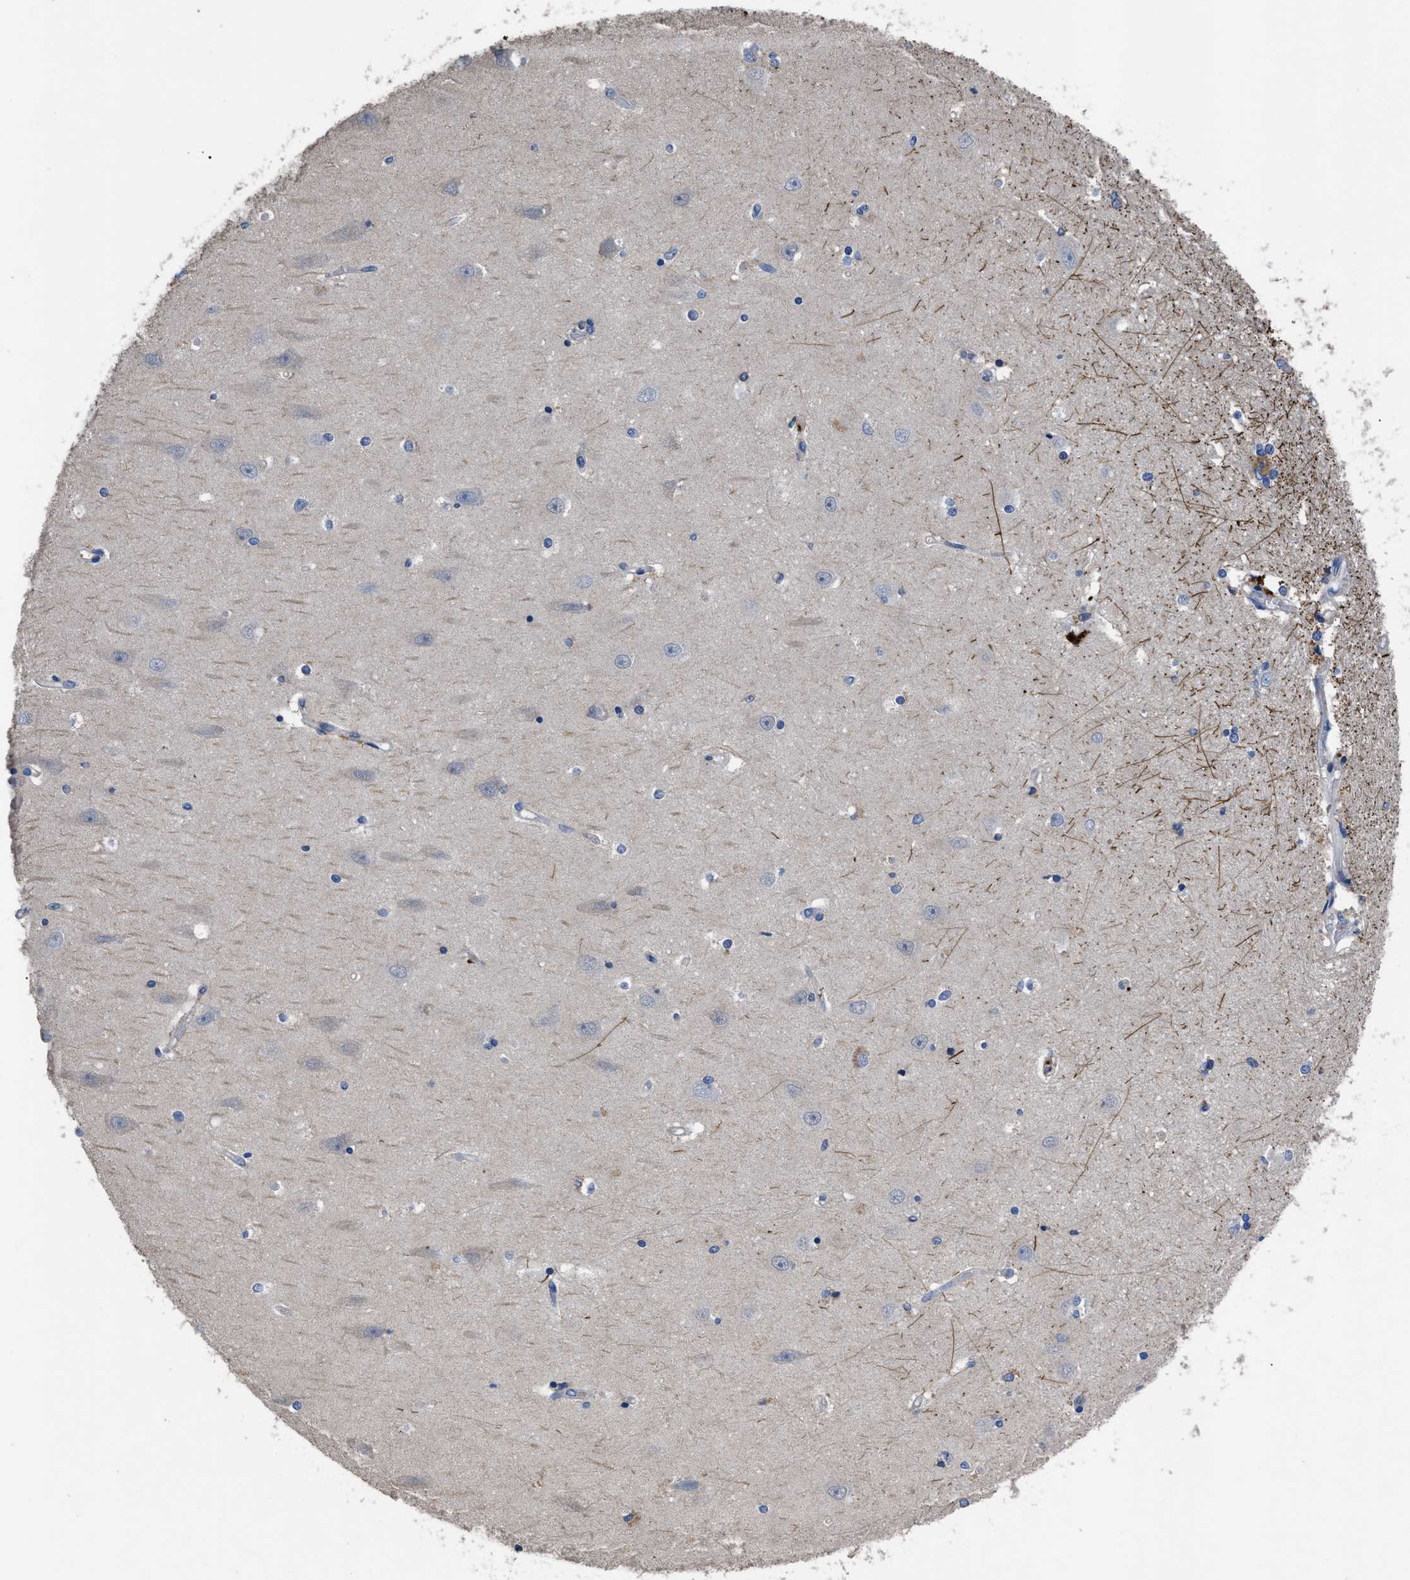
{"staining": {"intensity": "negative", "quantity": "none", "location": "none"}, "tissue": "hippocampus", "cell_type": "Glial cells", "image_type": "normal", "snomed": [{"axis": "morphology", "description": "Normal tissue, NOS"}, {"axis": "topography", "description": "Hippocampus"}], "caption": "IHC of unremarkable human hippocampus displays no staining in glial cells. (Stains: DAB IHC with hematoxylin counter stain, Microscopy: brightfield microscopy at high magnification).", "gene": "YBEY", "patient": {"sex": "male", "age": 45}}